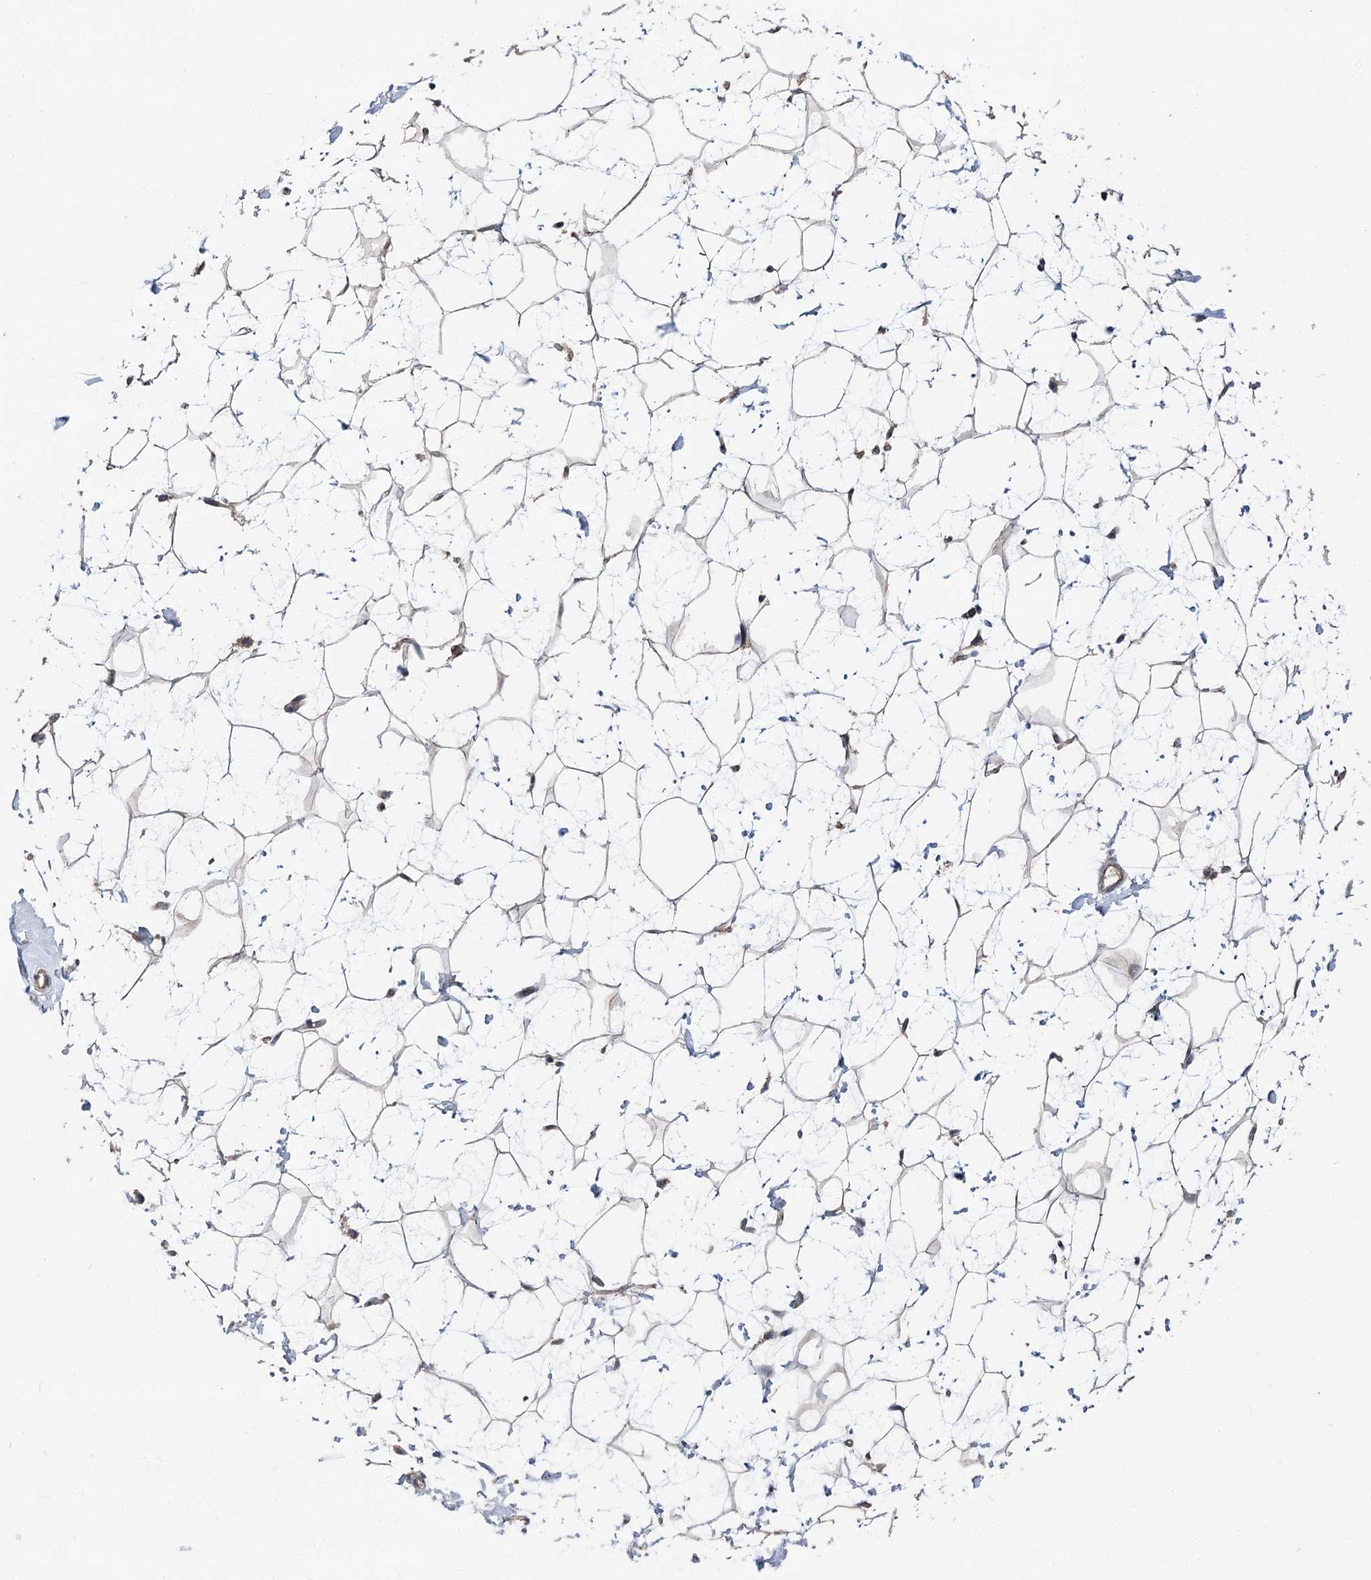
{"staining": {"intensity": "moderate", "quantity": ">75%", "location": "cytoplasmic/membranous"}, "tissue": "breast", "cell_type": "Adipocytes", "image_type": "normal", "snomed": [{"axis": "morphology", "description": "Normal tissue, NOS"}, {"axis": "morphology", "description": "Adenoma, NOS"}, {"axis": "topography", "description": "Breast"}], "caption": "Immunohistochemistry (IHC) staining of unremarkable breast, which demonstrates medium levels of moderate cytoplasmic/membranous positivity in approximately >75% of adipocytes indicating moderate cytoplasmic/membranous protein expression. The staining was performed using DAB (brown) for protein detection and nuclei were counterstained in hematoxylin (blue).", "gene": "STX6", "patient": {"sex": "female", "age": 23}}